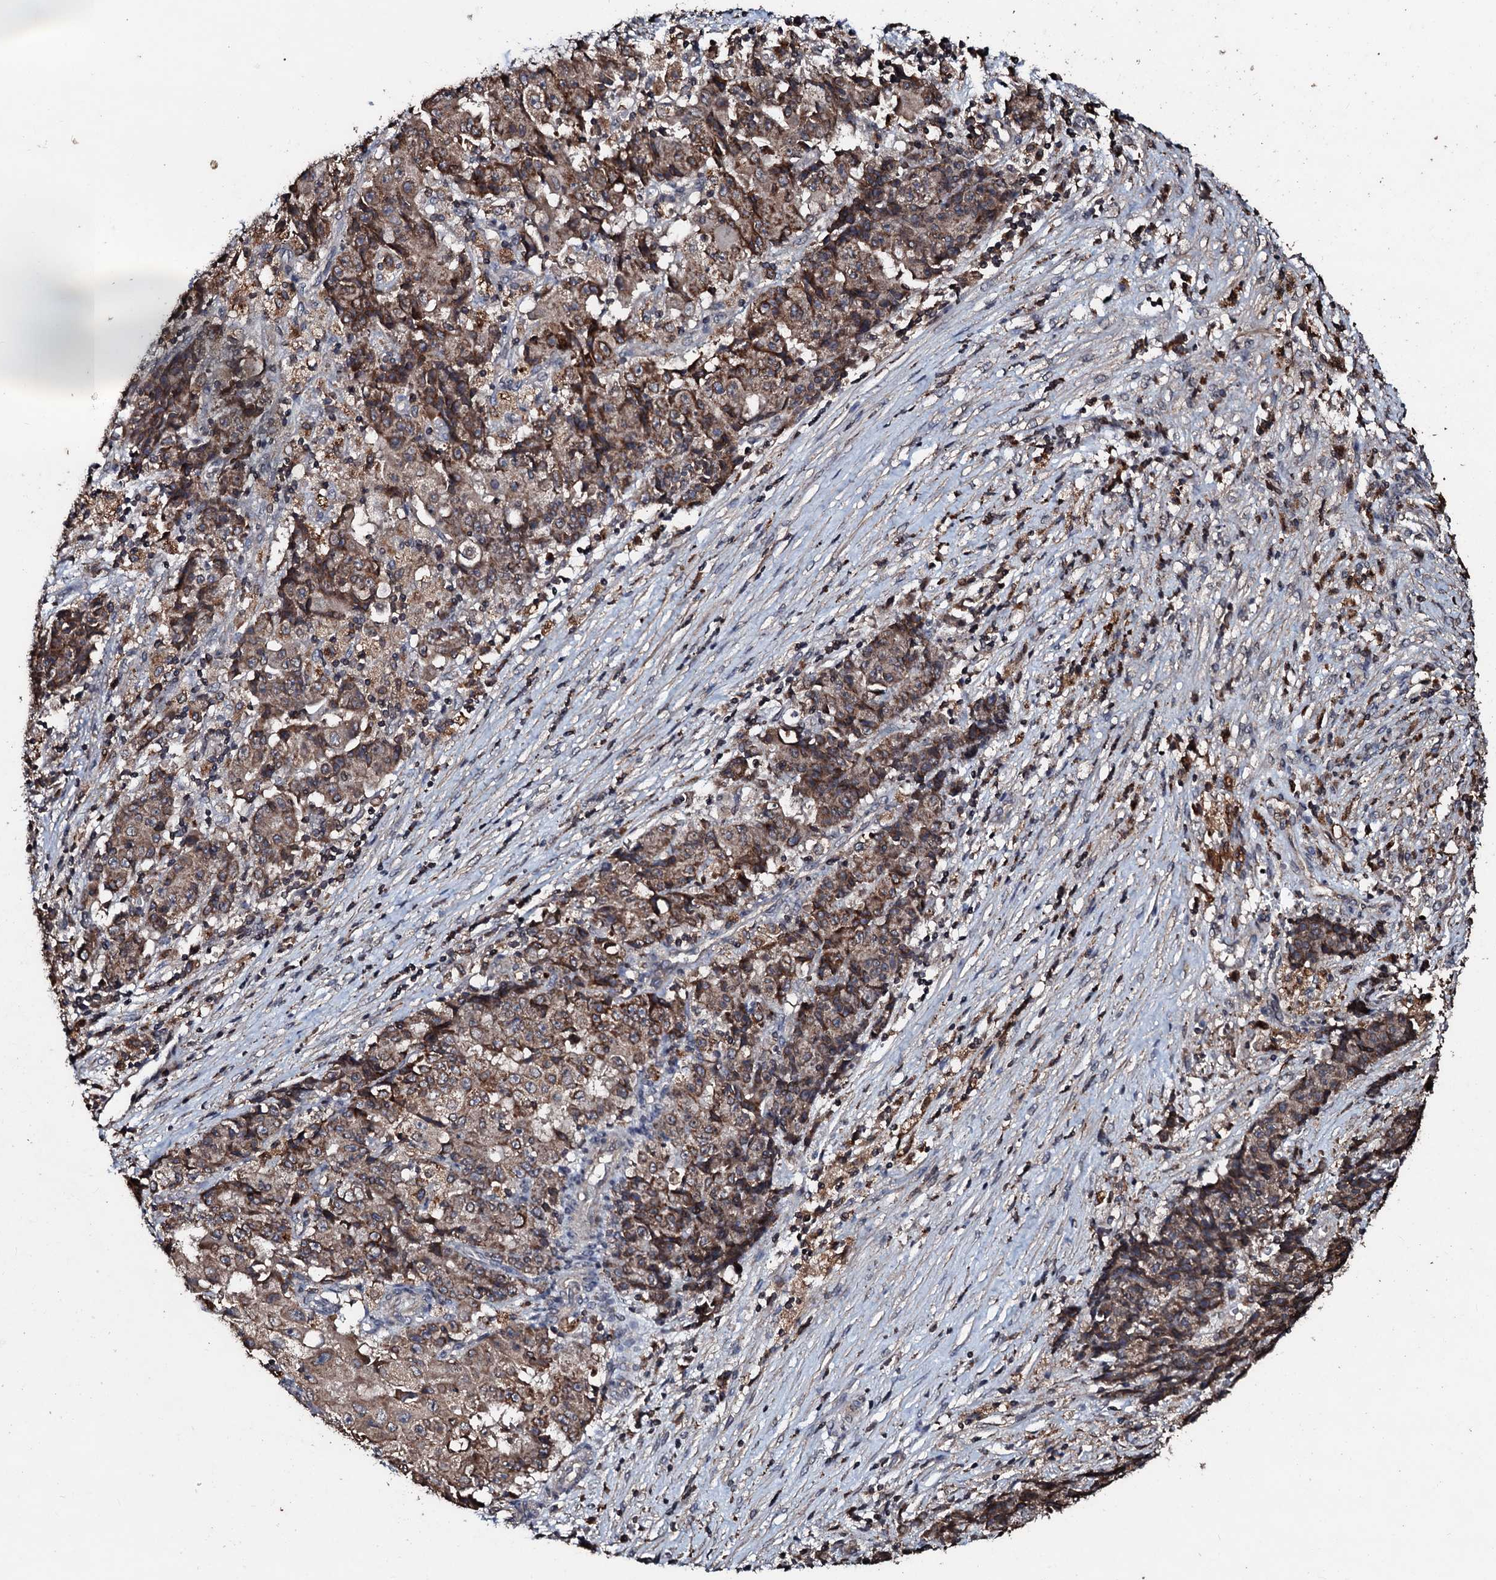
{"staining": {"intensity": "strong", "quantity": ">75%", "location": "cytoplasmic/membranous"}, "tissue": "ovarian cancer", "cell_type": "Tumor cells", "image_type": "cancer", "snomed": [{"axis": "morphology", "description": "Carcinoma, endometroid"}, {"axis": "topography", "description": "Ovary"}], "caption": "IHC image of human ovarian endometroid carcinoma stained for a protein (brown), which demonstrates high levels of strong cytoplasmic/membranous staining in about >75% of tumor cells.", "gene": "SDHAF2", "patient": {"sex": "female", "age": 42}}